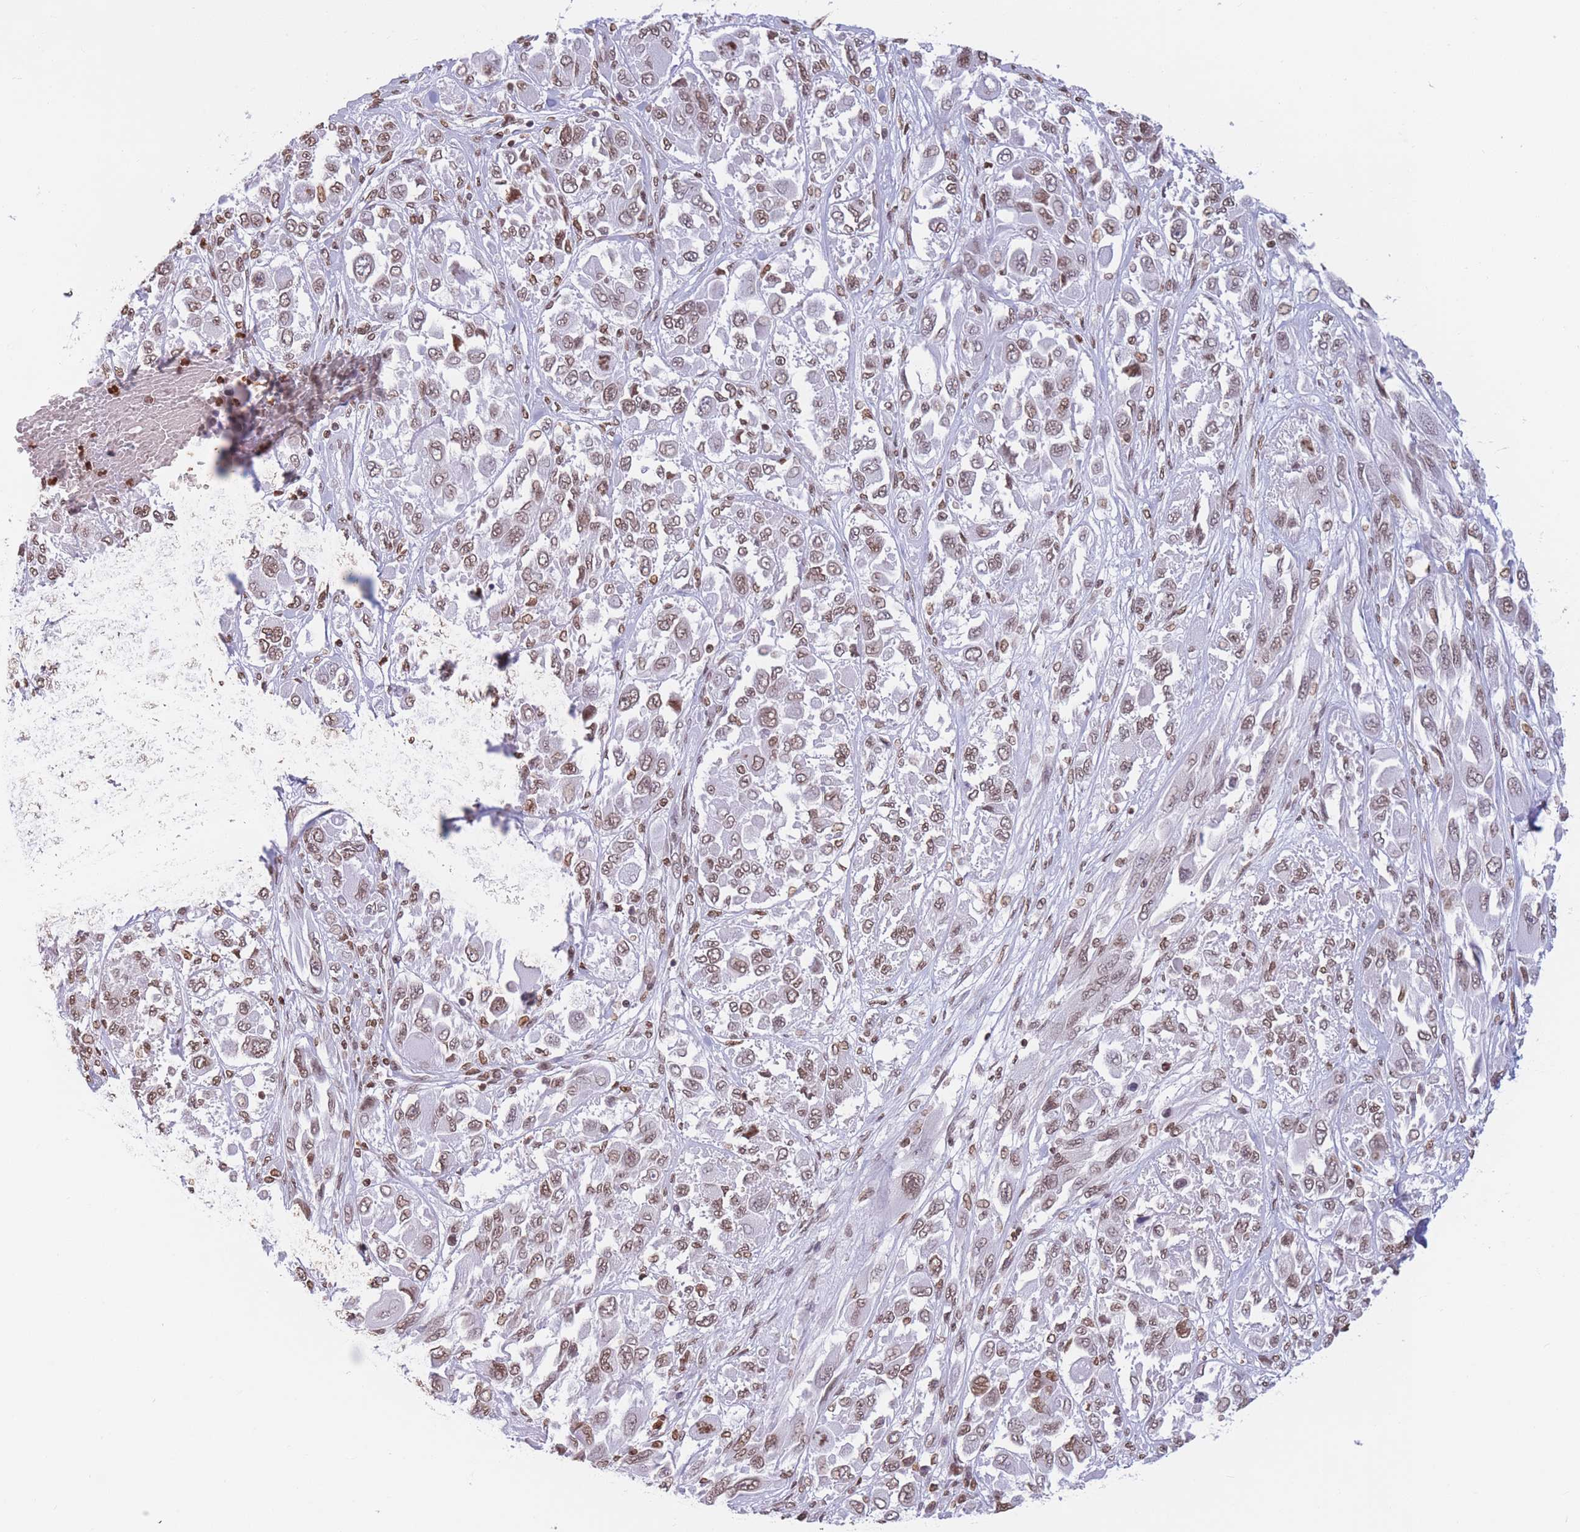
{"staining": {"intensity": "moderate", "quantity": ">75%", "location": "nuclear"}, "tissue": "melanoma", "cell_type": "Tumor cells", "image_type": "cancer", "snomed": [{"axis": "morphology", "description": "Malignant melanoma, NOS"}, {"axis": "topography", "description": "Skin"}], "caption": "Immunohistochemistry image of neoplastic tissue: malignant melanoma stained using IHC displays medium levels of moderate protein expression localized specifically in the nuclear of tumor cells, appearing as a nuclear brown color.", "gene": "RYK", "patient": {"sex": "female", "age": 91}}